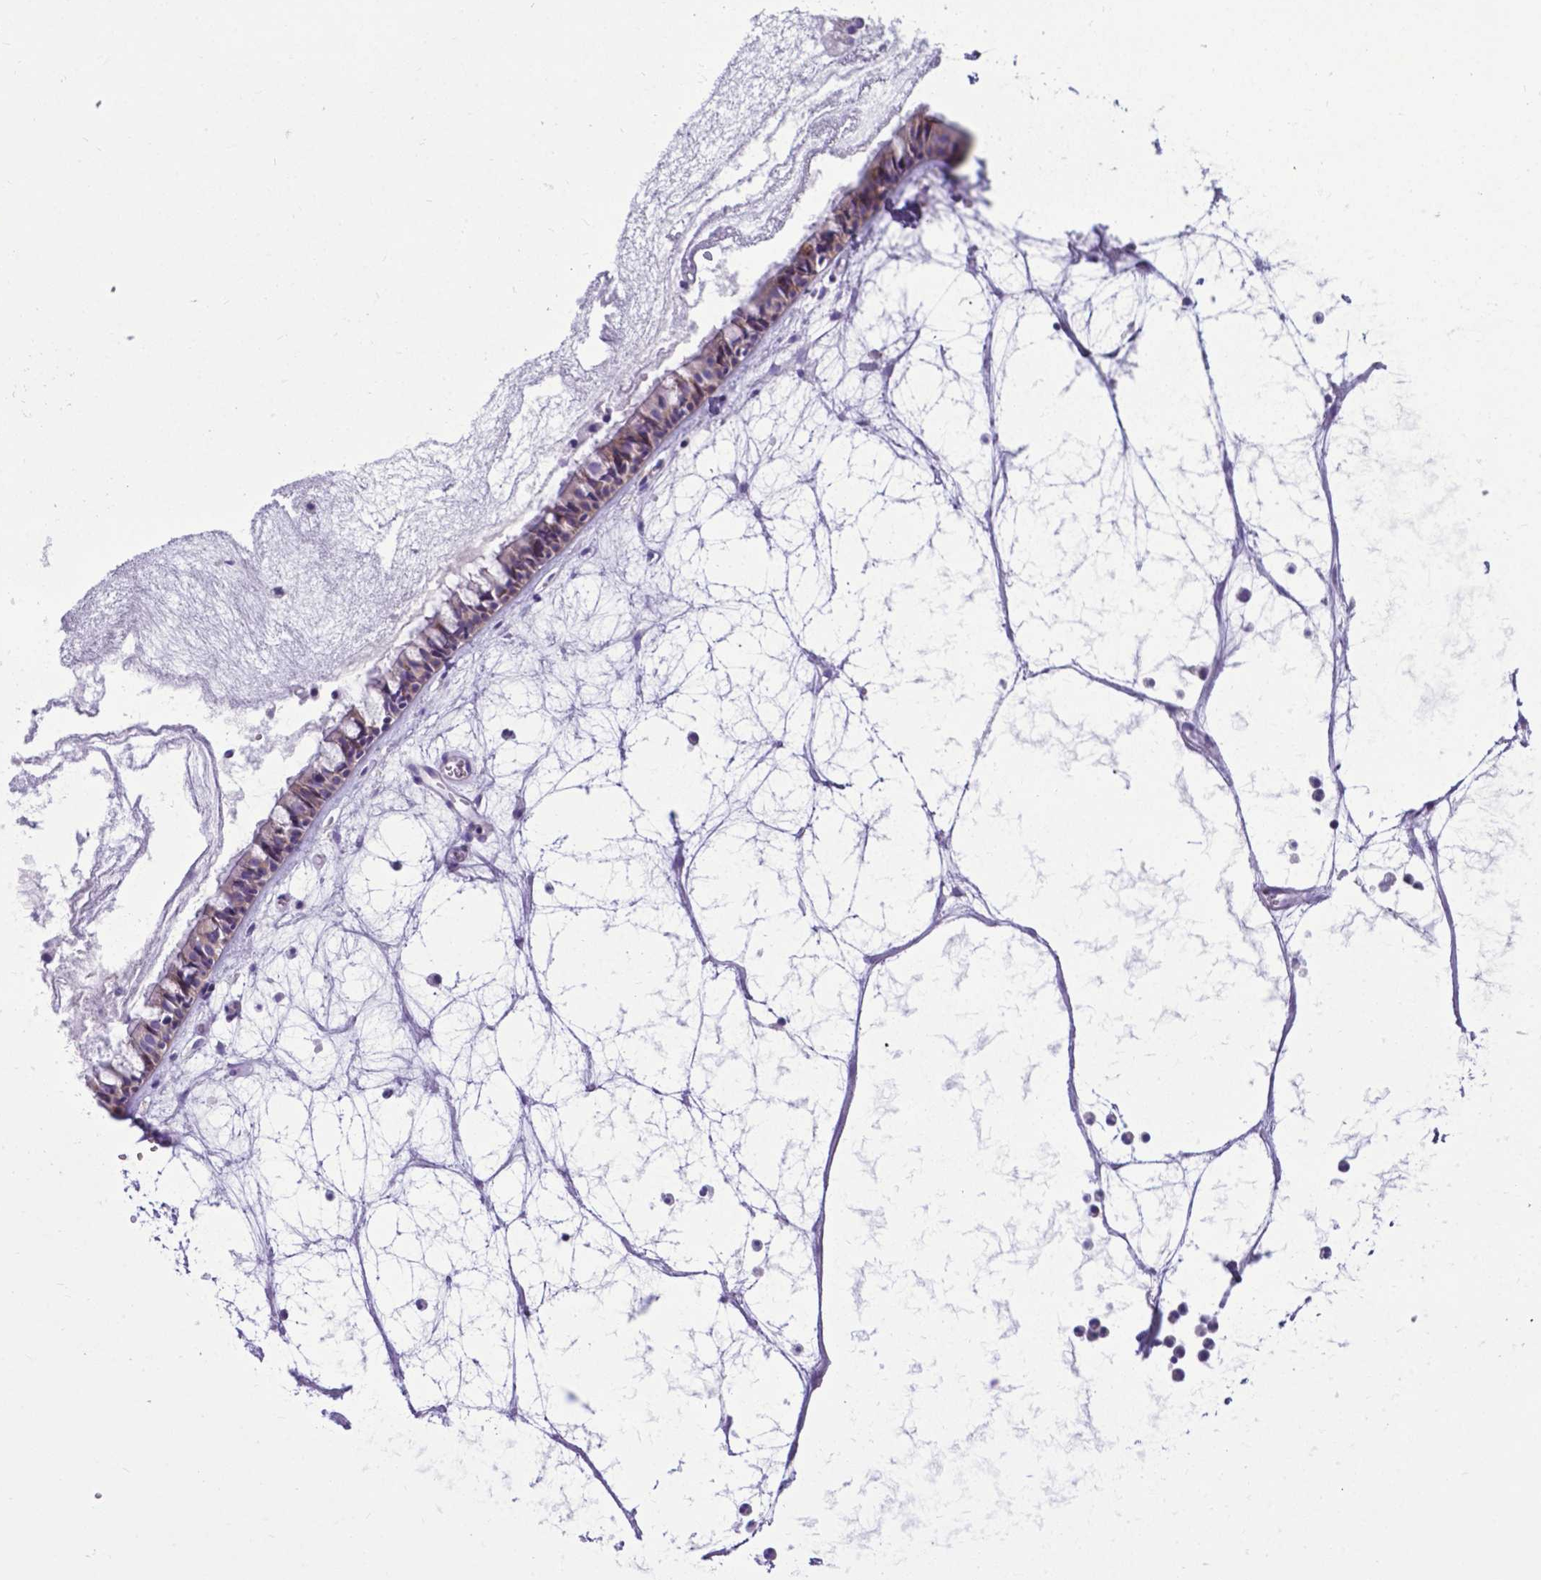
{"staining": {"intensity": "moderate", "quantity": "<25%", "location": "cytoplasmic/membranous"}, "tissue": "nasopharynx", "cell_type": "Respiratory epithelial cells", "image_type": "normal", "snomed": [{"axis": "morphology", "description": "Normal tissue, NOS"}, {"axis": "topography", "description": "Nasopharynx"}], "caption": "This image reveals unremarkable nasopharynx stained with immunohistochemistry to label a protein in brown. The cytoplasmic/membranous of respiratory epithelial cells show moderate positivity for the protein. Nuclei are counter-stained blue.", "gene": "RPL6", "patient": {"sex": "male", "age": 31}}